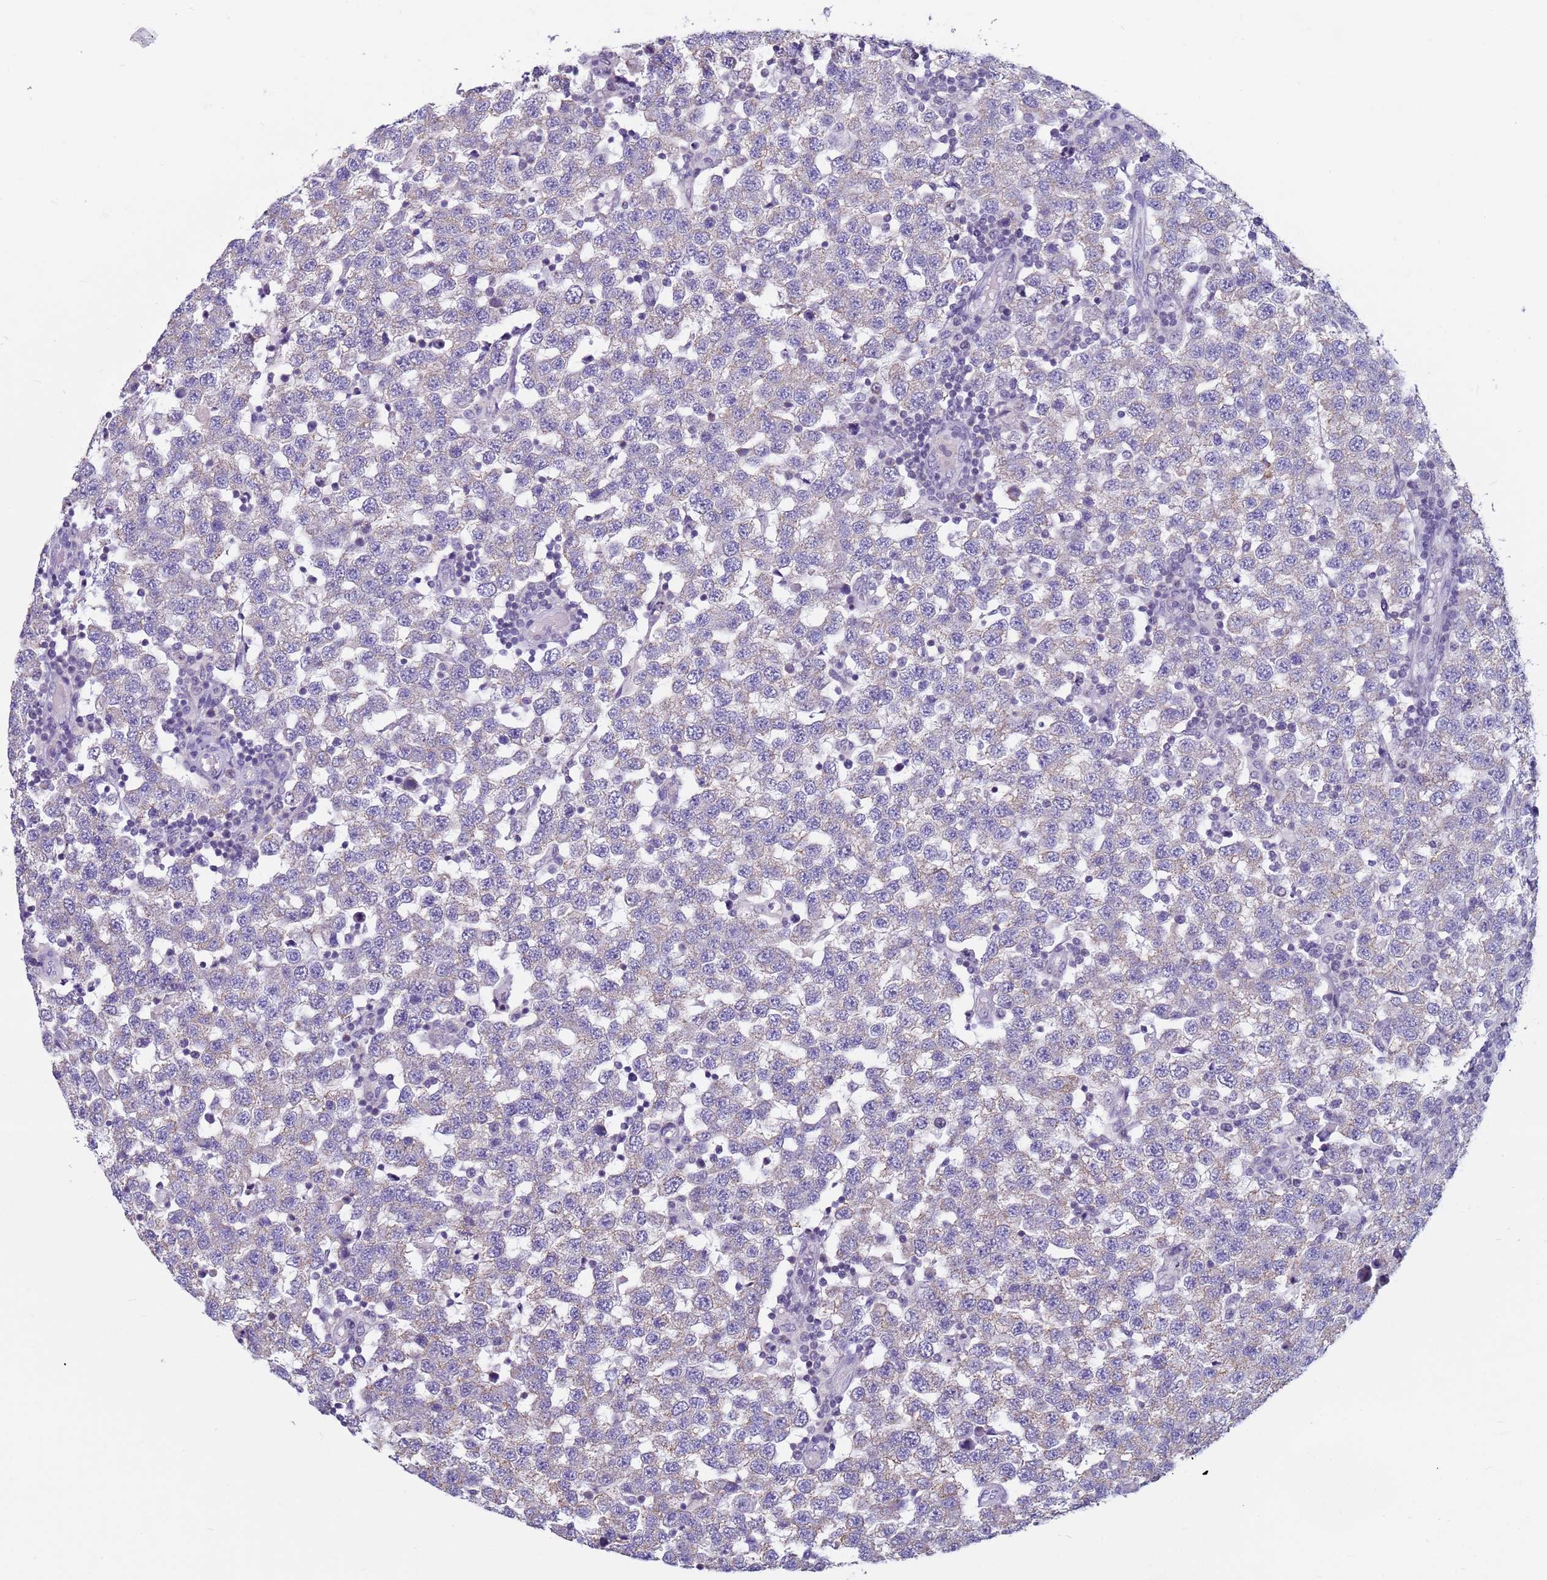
{"staining": {"intensity": "weak", "quantity": "<25%", "location": "cytoplasmic/membranous"}, "tissue": "testis cancer", "cell_type": "Tumor cells", "image_type": "cancer", "snomed": [{"axis": "morphology", "description": "Seminoma, NOS"}, {"axis": "topography", "description": "Testis"}], "caption": "A high-resolution micrograph shows immunohistochemistry staining of testis cancer, which exhibits no significant positivity in tumor cells.", "gene": "CDK2AP2", "patient": {"sex": "male", "age": 34}}